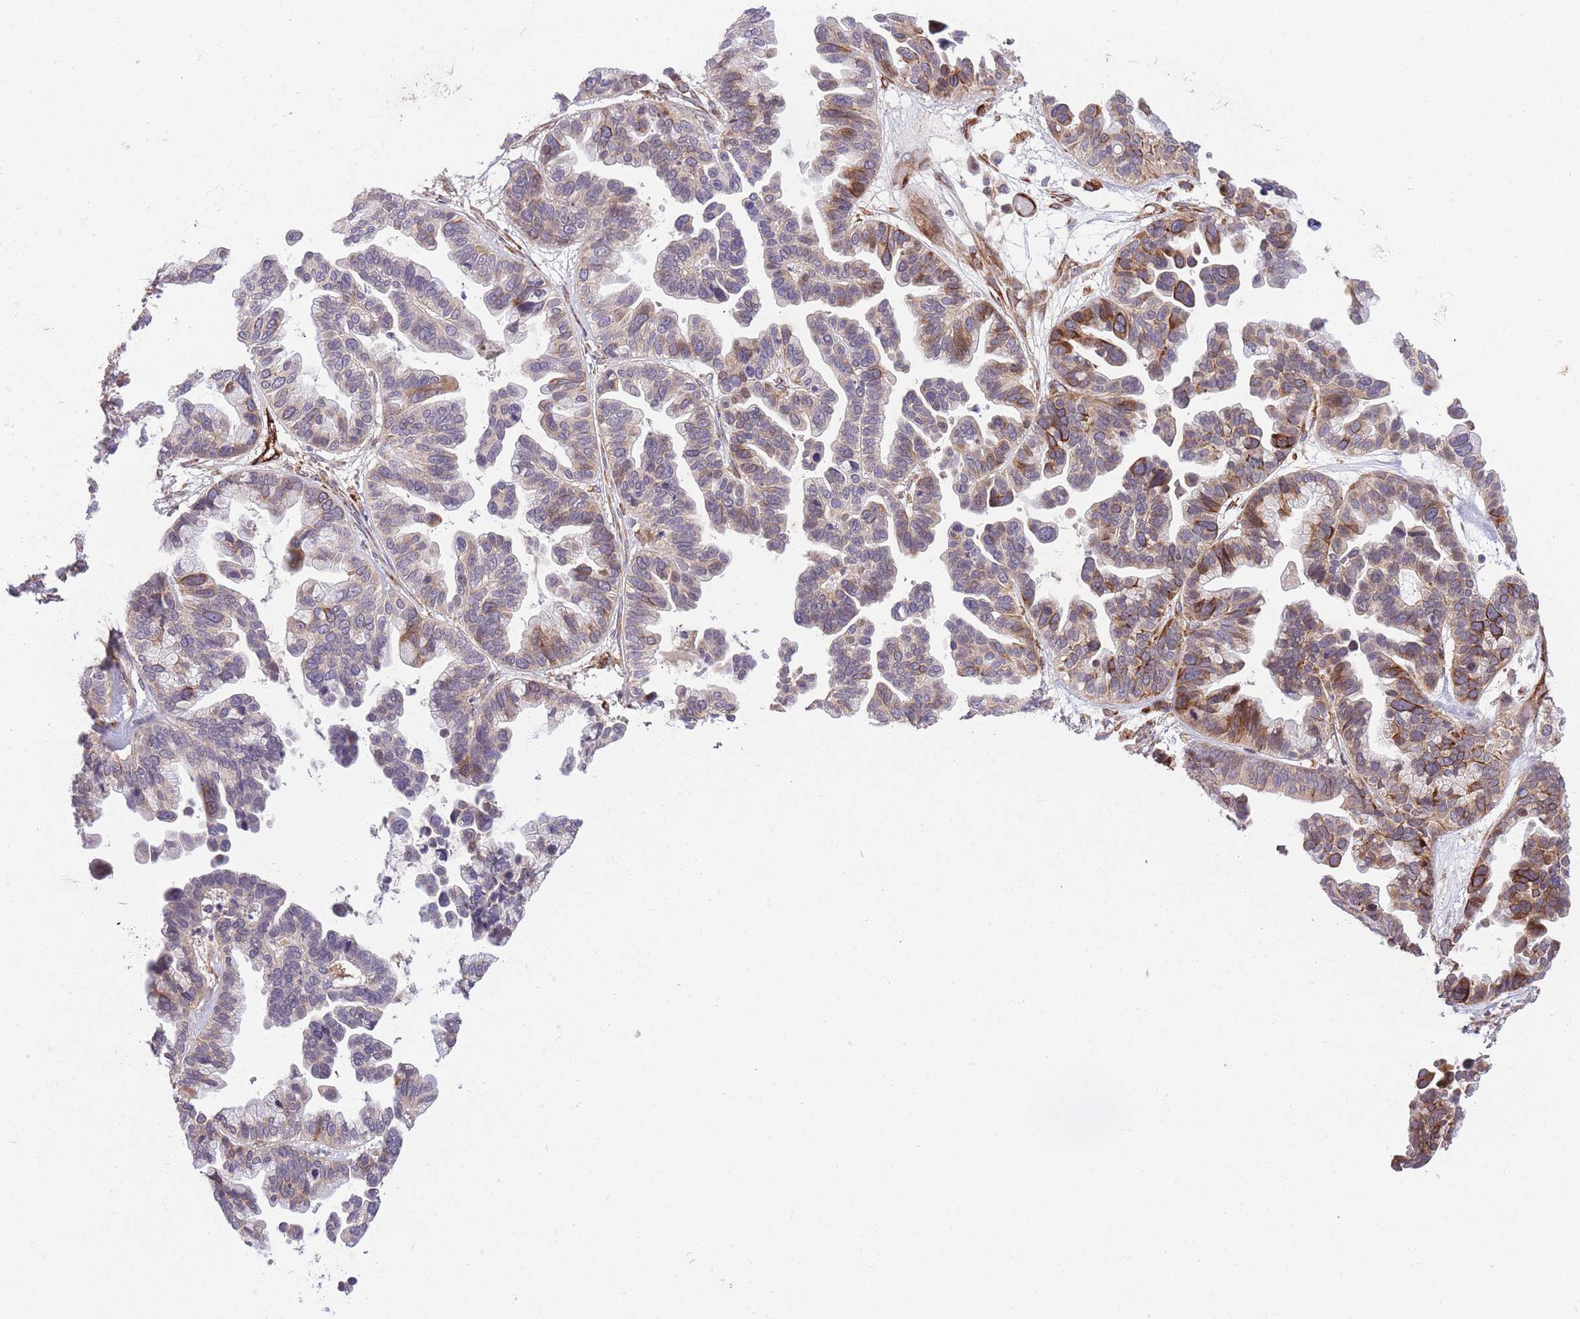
{"staining": {"intensity": "moderate", "quantity": "25%-75%", "location": "cytoplasmic/membranous"}, "tissue": "ovarian cancer", "cell_type": "Tumor cells", "image_type": "cancer", "snomed": [{"axis": "morphology", "description": "Cystadenocarcinoma, serous, NOS"}, {"axis": "topography", "description": "Ovary"}], "caption": "Moderate cytoplasmic/membranous positivity for a protein is present in about 25%-75% of tumor cells of serous cystadenocarcinoma (ovarian) using immunohistochemistry.", "gene": "CISH", "patient": {"sex": "female", "age": 56}}